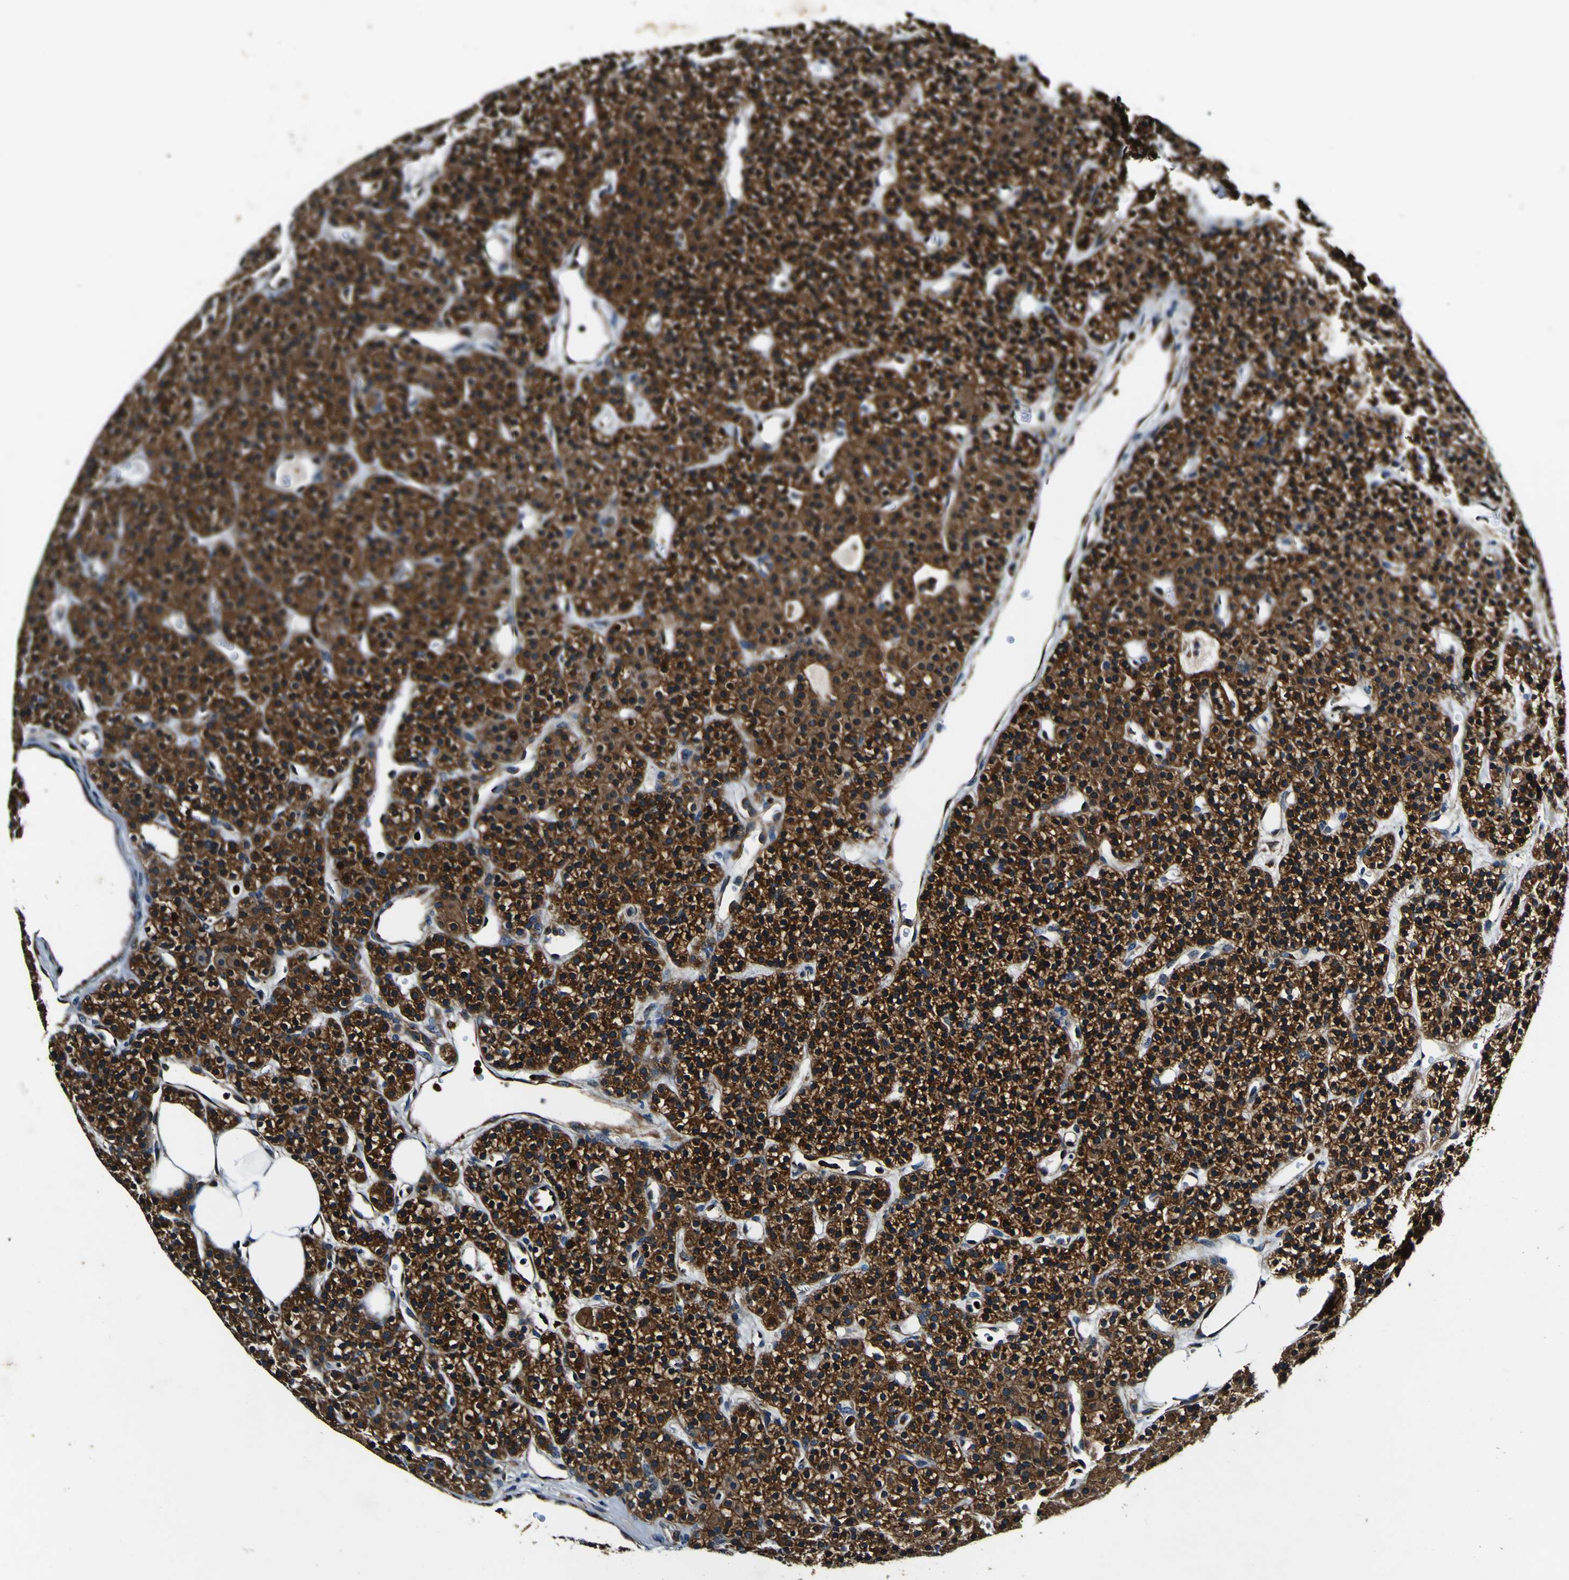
{"staining": {"intensity": "strong", "quantity": ">75%", "location": "cytoplasmic/membranous"}, "tissue": "parathyroid gland", "cell_type": "Glandular cells", "image_type": "normal", "snomed": [{"axis": "morphology", "description": "Normal tissue, NOS"}, {"axis": "morphology", "description": "Hyperplasia, NOS"}, {"axis": "topography", "description": "Parathyroid gland"}], "caption": "The histopathology image displays immunohistochemical staining of normal parathyroid gland. There is strong cytoplasmic/membranous staining is seen in approximately >75% of glandular cells. (brown staining indicates protein expression, while blue staining denotes nuclei).", "gene": "RHOT2", "patient": {"sex": "male", "age": 44}}